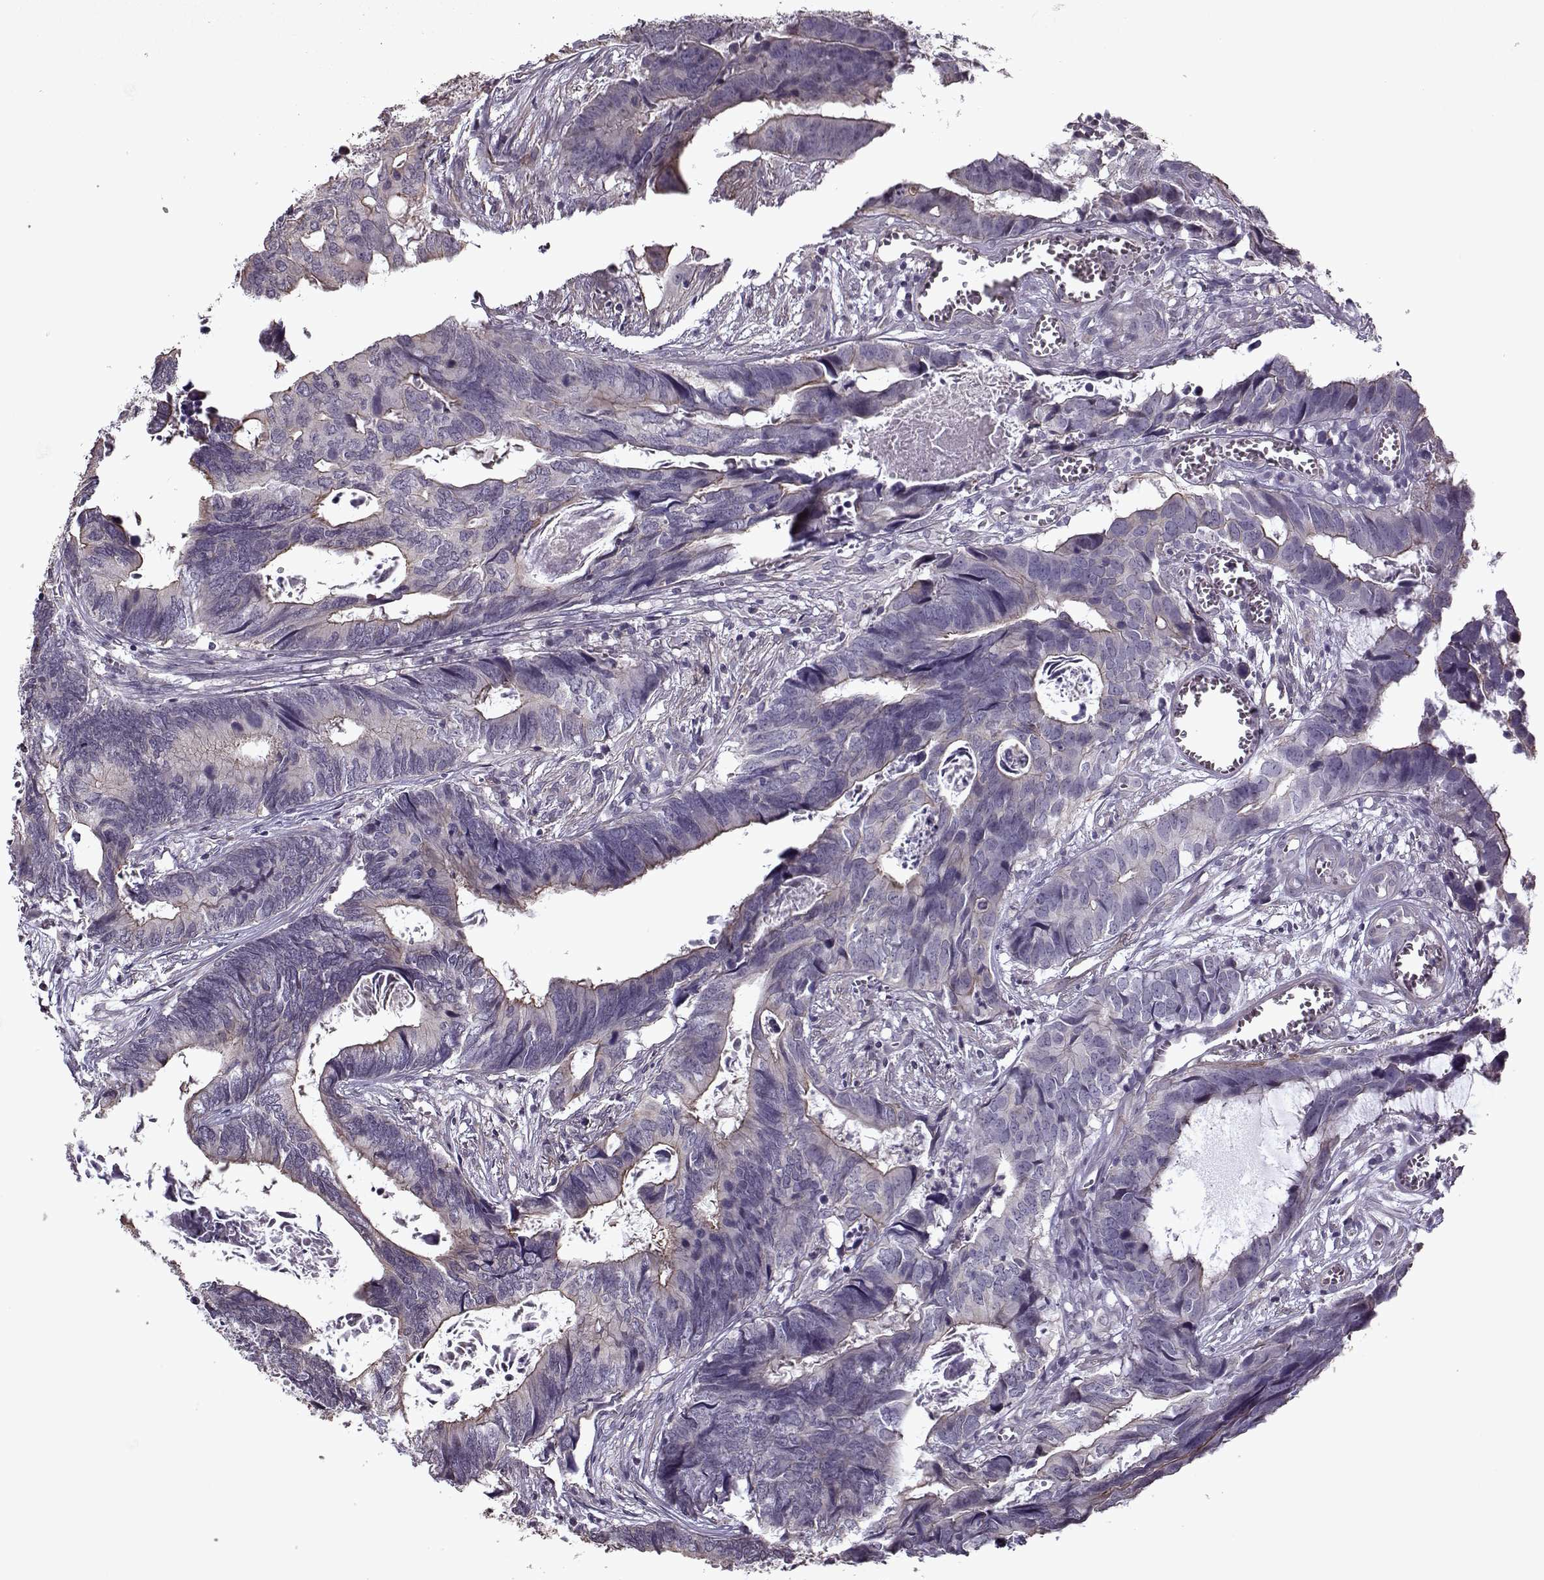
{"staining": {"intensity": "moderate", "quantity": "<25%", "location": "cytoplasmic/membranous"}, "tissue": "colorectal cancer", "cell_type": "Tumor cells", "image_type": "cancer", "snomed": [{"axis": "morphology", "description": "Adenocarcinoma, NOS"}, {"axis": "topography", "description": "Colon"}], "caption": "This is an image of immunohistochemistry staining of colorectal cancer (adenocarcinoma), which shows moderate staining in the cytoplasmic/membranous of tumor cells.", "gene": "KRT9", "patient": {"sex": "female", "age": 82}}